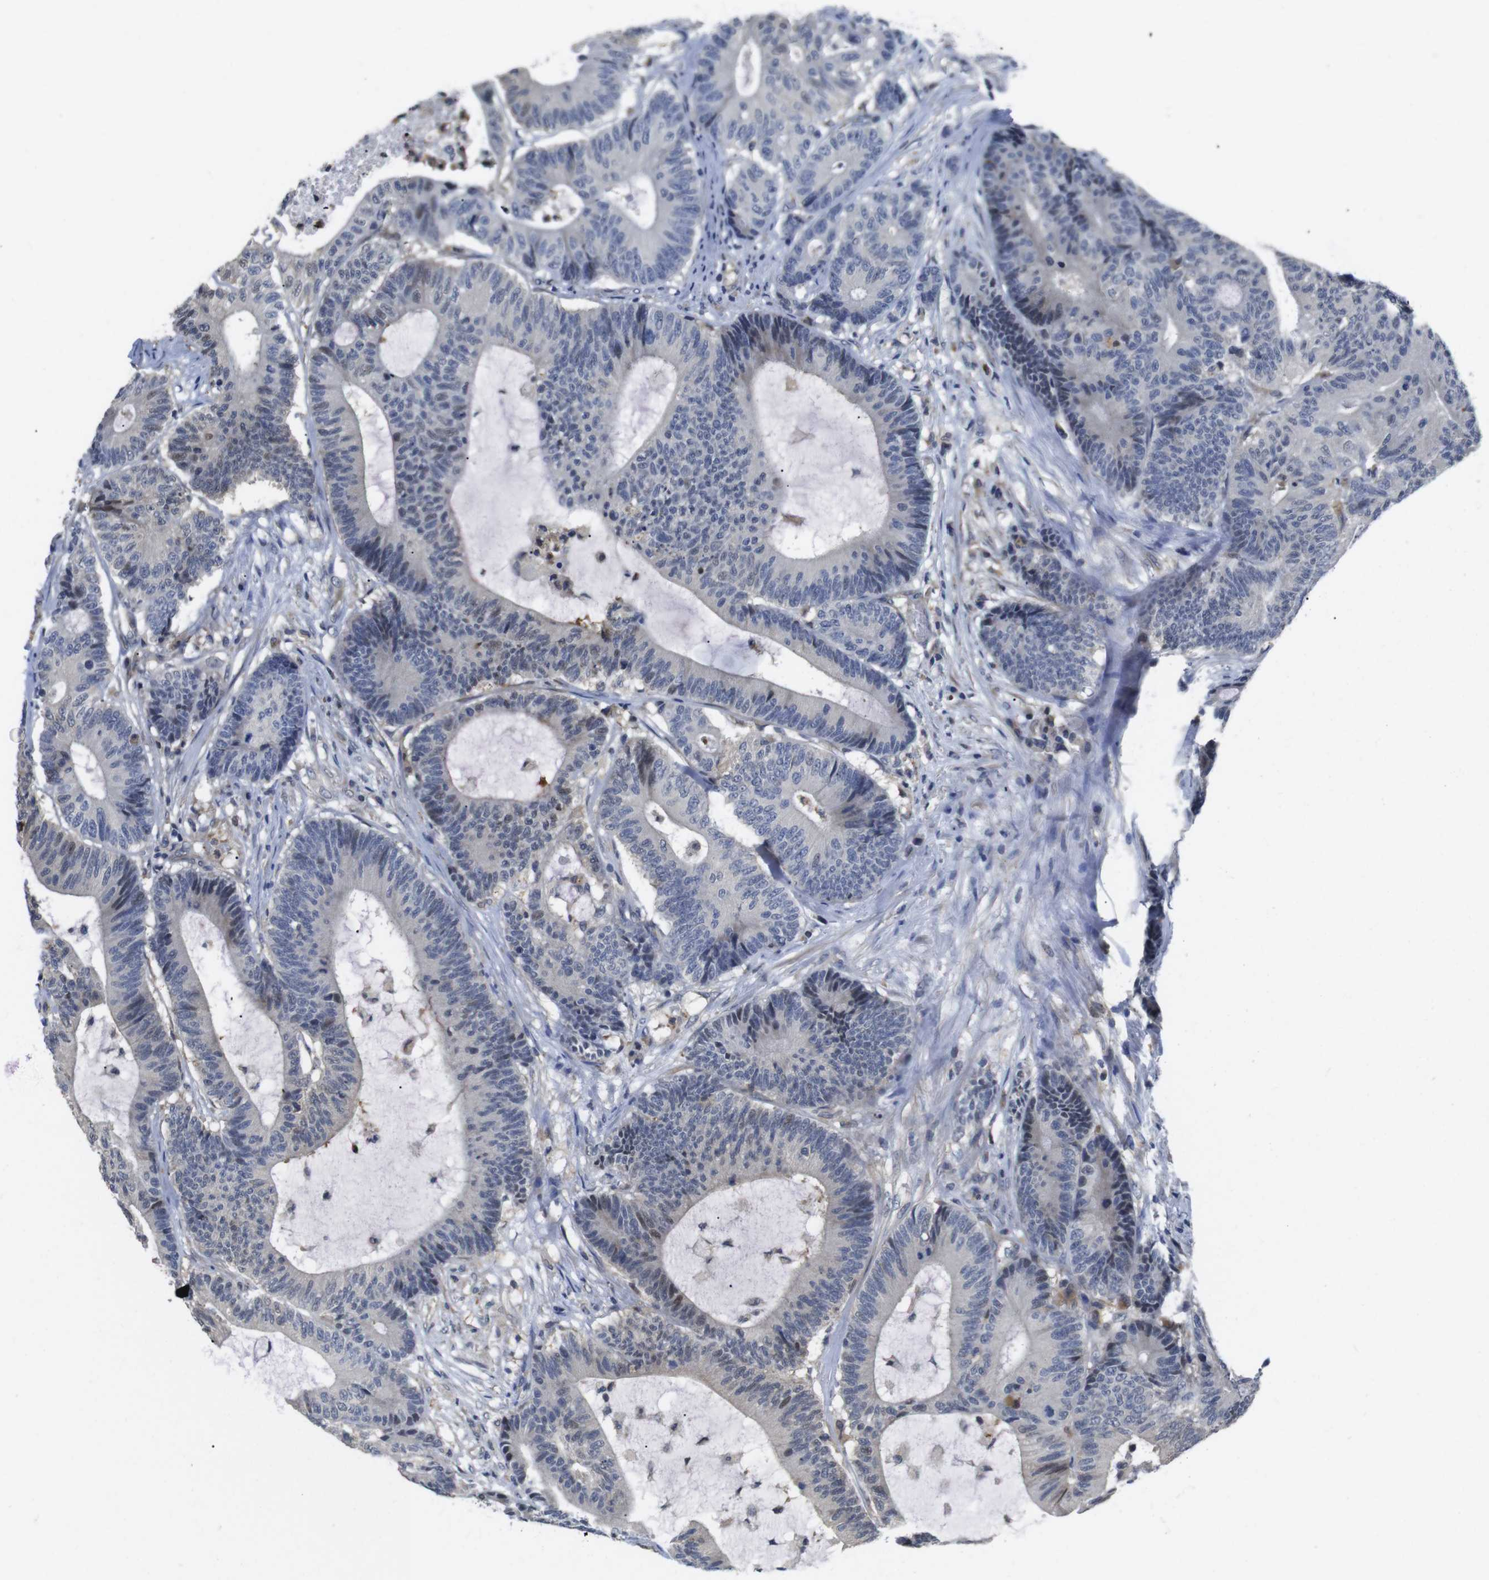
{"staining": {"intensity": "moderate", "quantity": "<25%", "location": "nuclear"}, "tissue": "colorectal cancer", "cell_type": "Tumor cells", "image_type": "cancer", "snomed": [{"axis": "morphology", "description": "Adenocarcinoma, NOS"}, {"axis": "topography", "description": "Colon"}], "caption": "This is a micrograph of IHC staining of adenocarcinoma (colorectal), which shows moderate positivity in the nuclear of tumor cells.", "gene": "FNTA", "patient": {"sex": "female", "age": 84}}